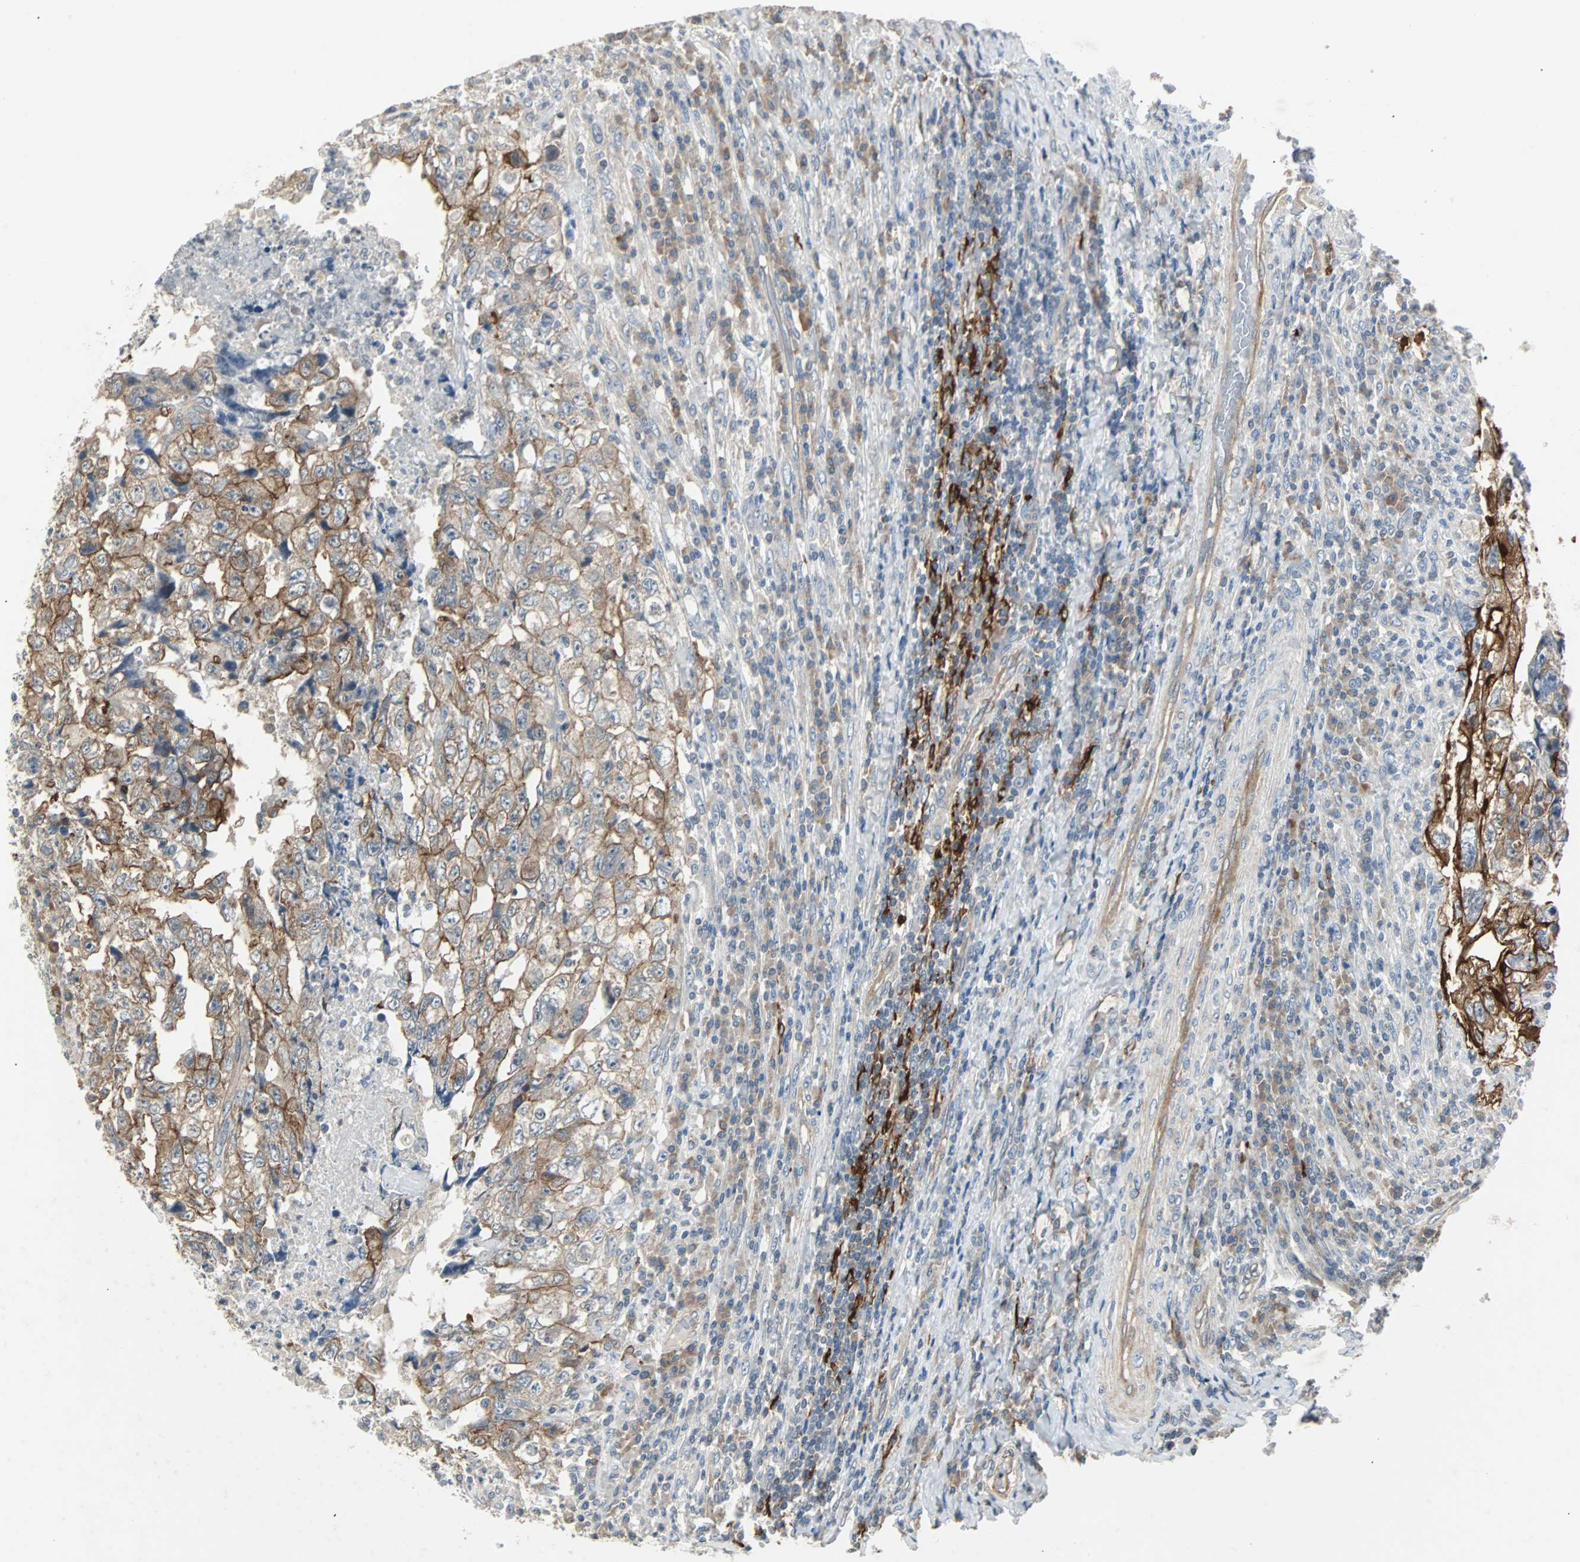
{"staining": {"intensity": "moderate", "quantity": ">75%", "location": "cytoplasmic/membranous"}, "tissue": "testis cancer", "cell_type": "Tumor cells", "image_type": "cancer", "snomed": [{"axis": "morphology", "description": "Necrosis, NOS"}, {"axis": "morphology", "description": "Carcinoma, Embryonal, NOS"}, {"axis": "topography", "description": "Testis"}], "caption": "Immunohistochemistry image of neoplastic tissue: testis cancer (embryonal carcinoma) stained using immunohistochemistry demonstrates medium levels of moderate protein expression localized specifically in the cytoplasmic/membranous of tumor cells, appearing as a cytoplasmic/membranous brown color.", "gene": "CMC2", "patient": {"sex": "male", "age": 19}}